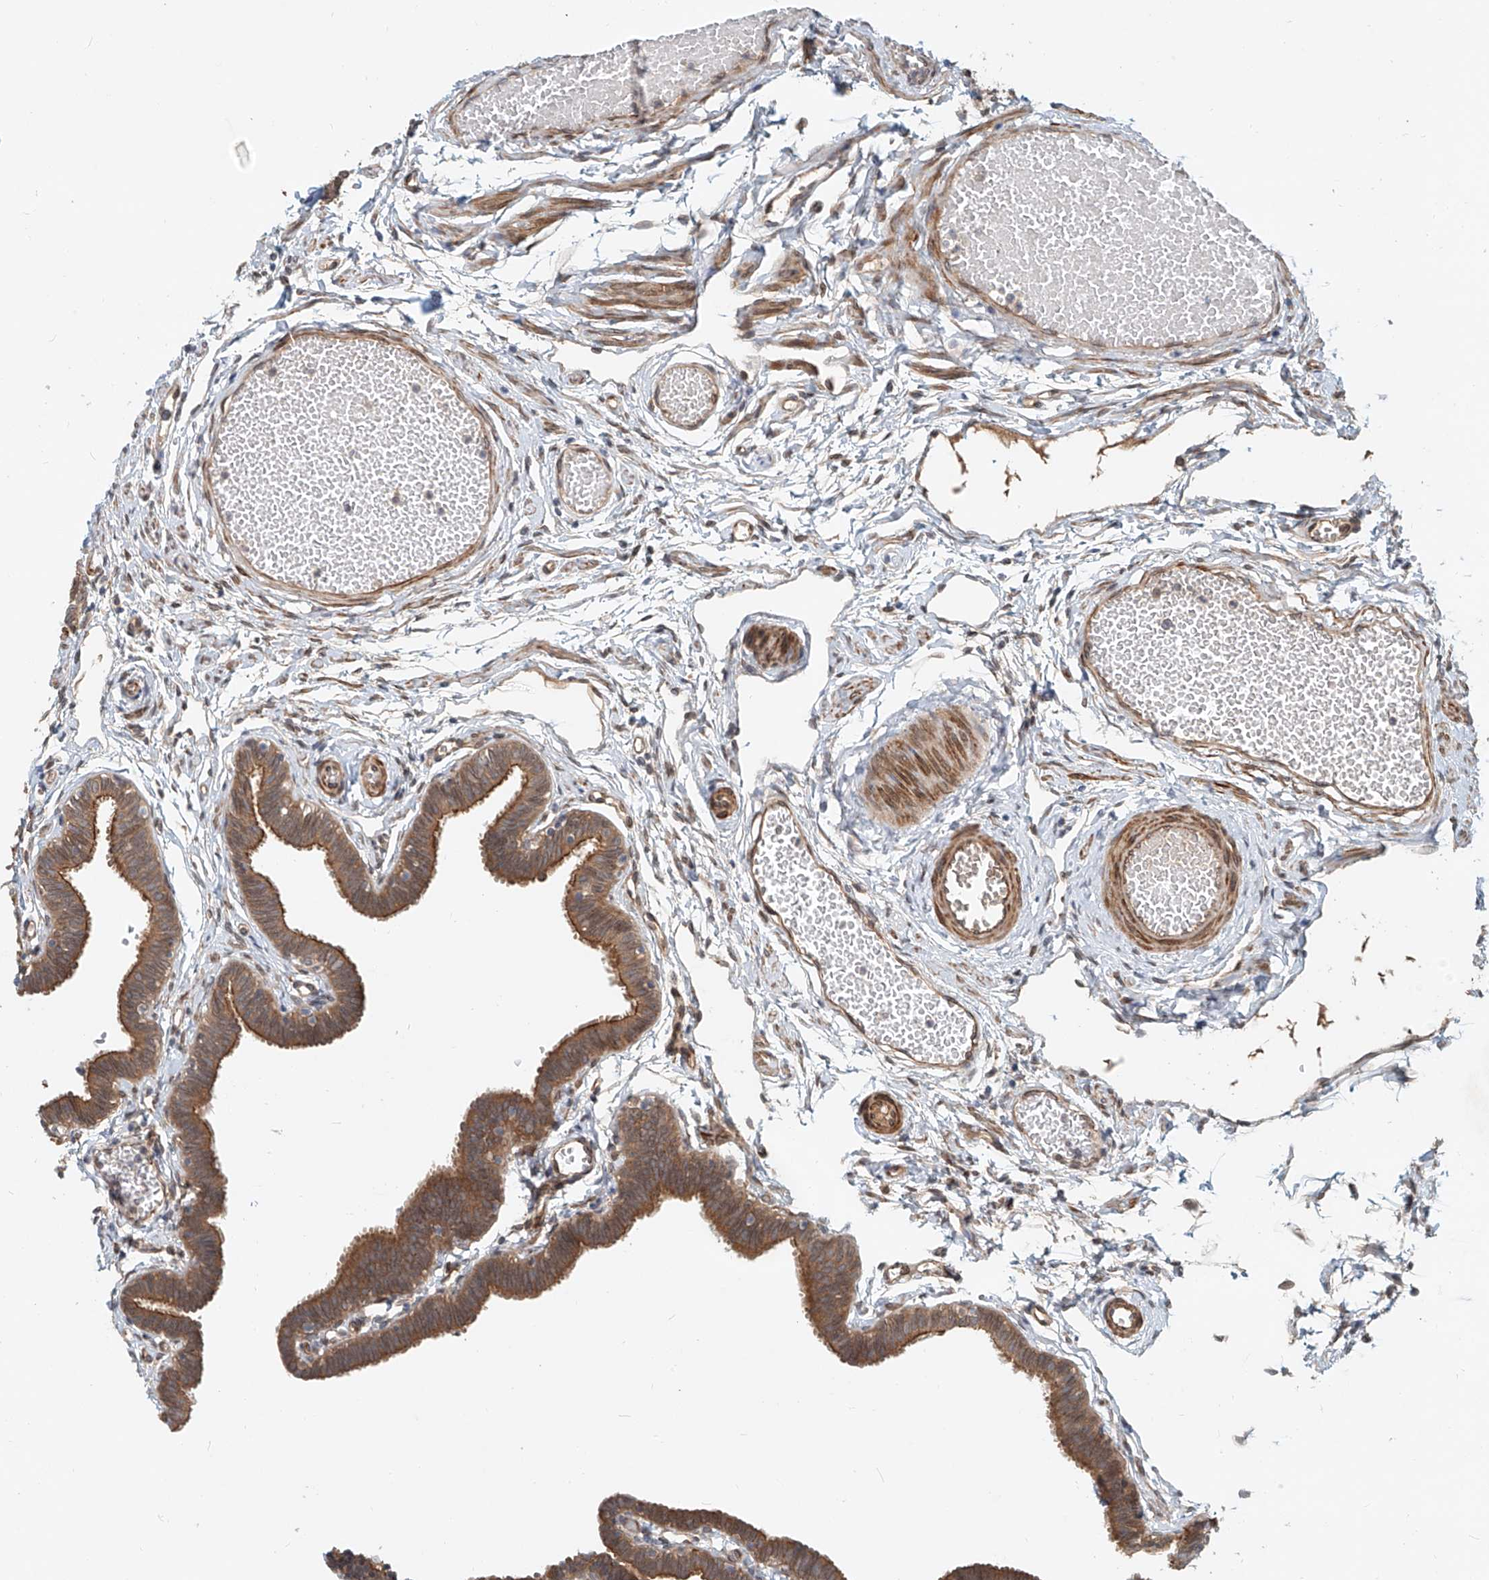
{"staining": {"intensity": "moderate", "quantity": ">75%", "location": "cytoplasmic/membranous"}, "tissue": "fallopian tube", "cell_type": "Glandular cells", "image_type": "normal", "snomed": [{"axis": "morphology", "description": "Normal tissue, NOS"}, {"axis": "topography", "description": "Fallopian tube"}, {"axis": "topography", "description": "Ovary"}], "caption": "Immunohistochemistry (IHC) (DAB) staining of normal fallopian tube demonstrates moderate cytoplasmic/membranous protein positivity in about >75% of glandular cells.", "gene": "SASH1", "patient": {"sex": "female", "age": 23}}